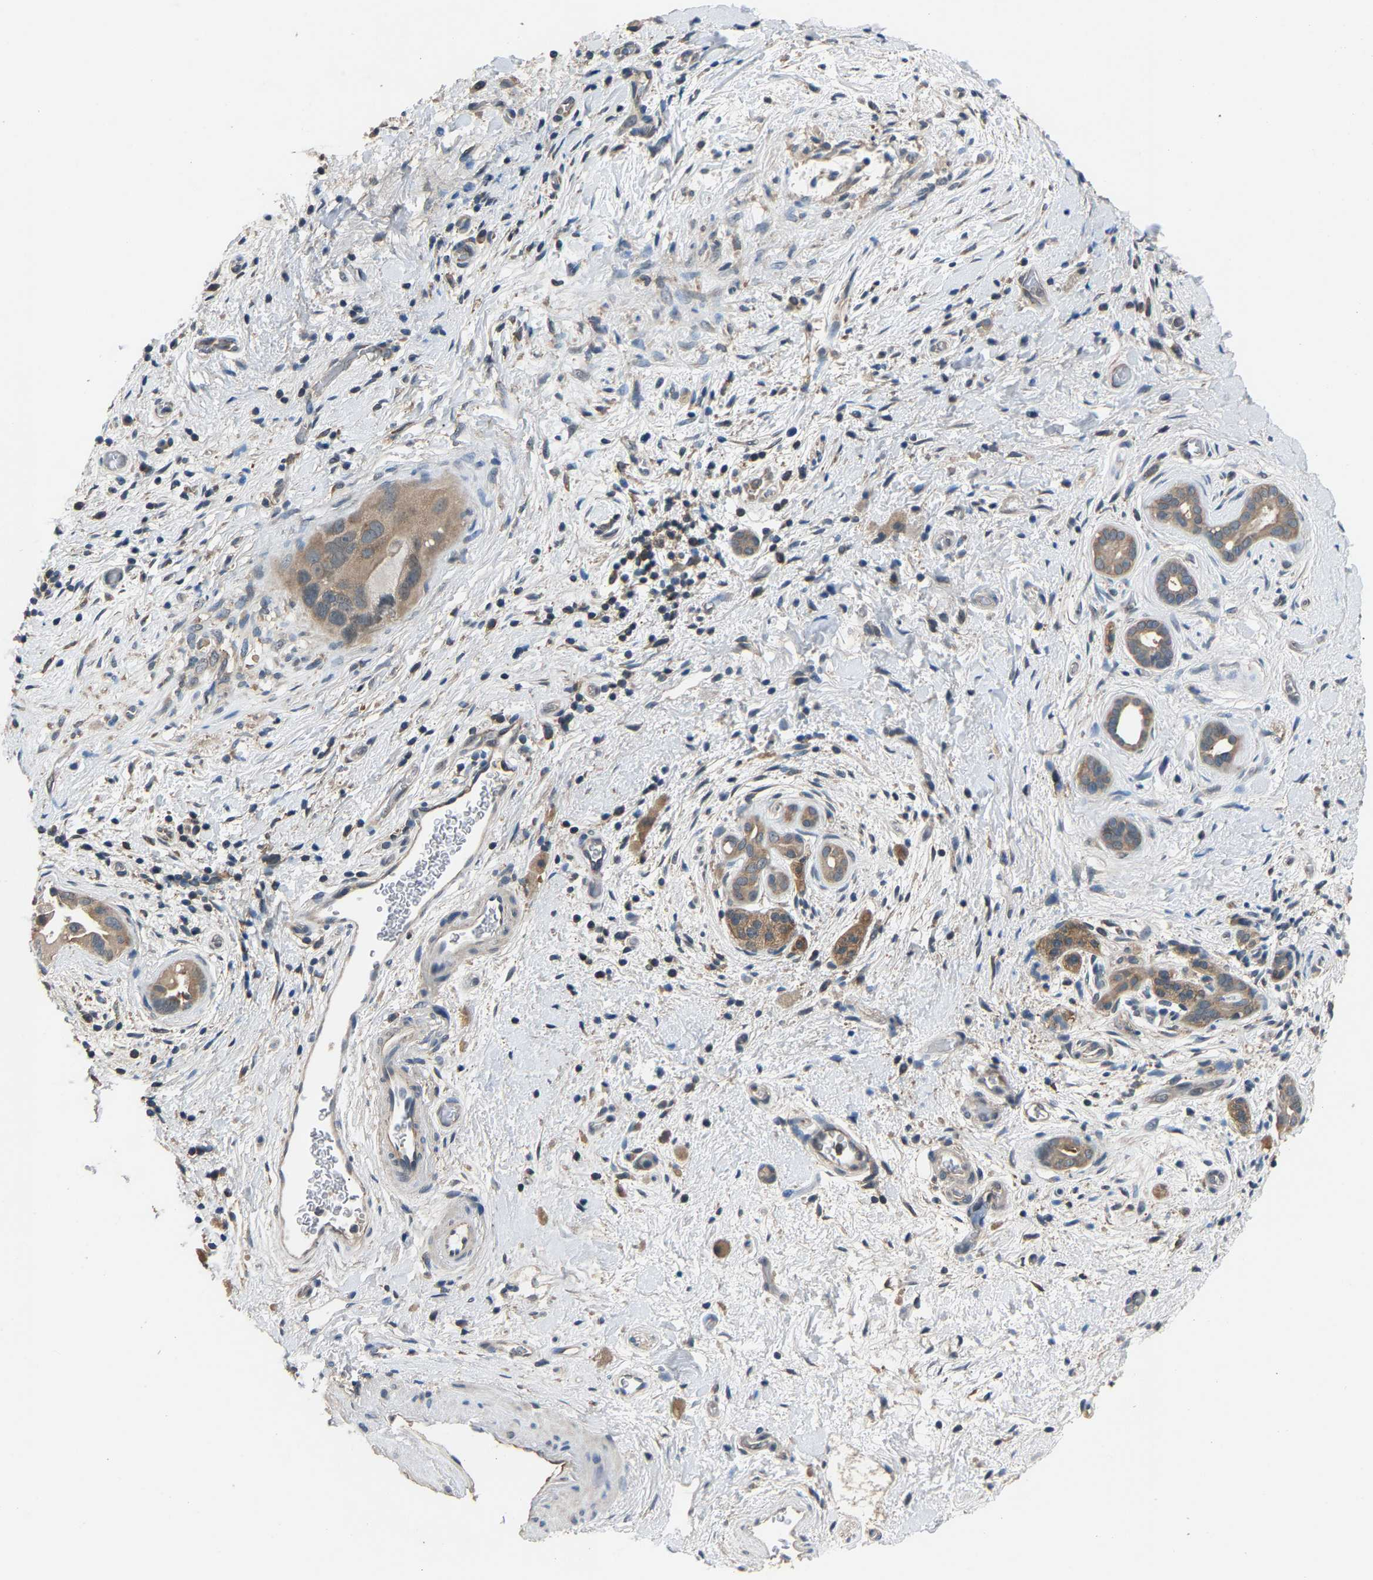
{"staining": {"intensity": "weak", "quantity": ">75%", "location": "cytoplasmic/membranous"}, "tissue": "pancreatic cancer", "cell_type": "Tumor cells", "image_type": "cancer", "snomed": [{"axis": "morphology", "description": "Adenocarcinoma, NOS"}, {"axis": "topography", "description": "Pancreas"}], "caption": "Immunohistochemistry photomicrograph of neoplastic tissue: human adenocarcinoma (pancreatic) stained using IHC demonstrates low levels of weak protein expression localized specifically in the cytoplasmic/membranous of tumor cells, appearing as a cytoplasmic/membranous brown color.", "gene": "ABCC9", "patient": {"sex": "male", "age": 55}}